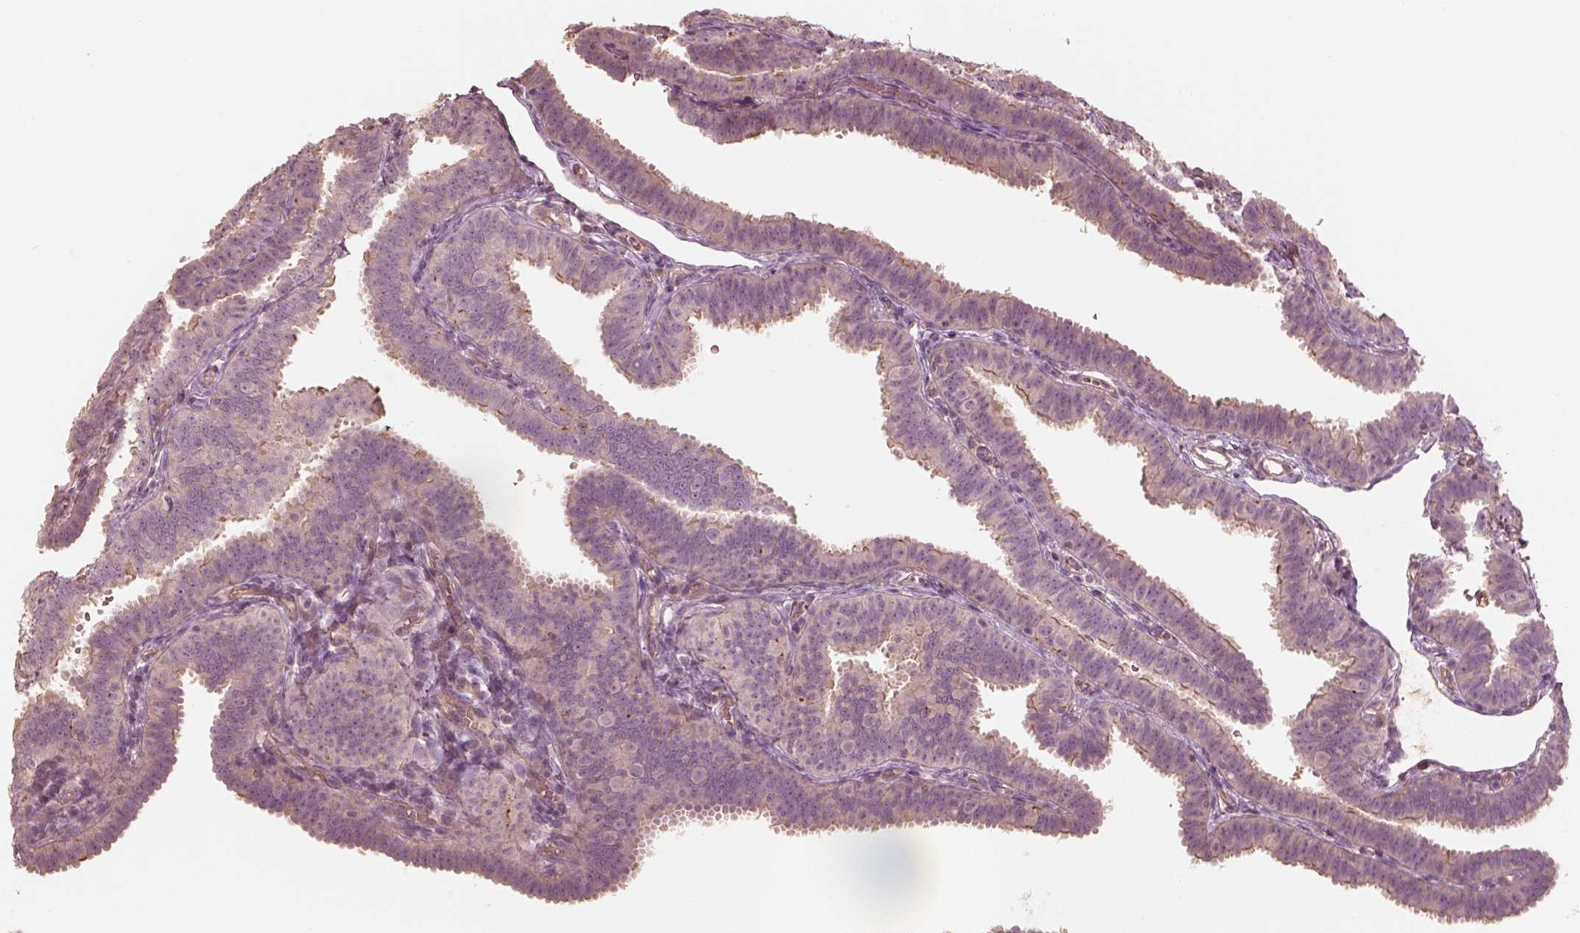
{"staining": {"intensity": "moderate", "quantity": ">75%", "location": "cytoplasmic/membranous"}, "tissue": "fallopian tube", "cell_type": "Glandular cells", "image_type": "normal", "snomed": [{"axis": "morphology", "description": "Normal tissue, NOS"}, {"axis": "topography", "description": "Fallopian tube"}], "caption": "The photomicrograph reveals staining of unremarkable fallopian tube, revealing moderate cytoplasmic/membranous protein positivity (brown color) within glandular cells. (DAB (3,3'-diaminobenzidine) IHC with brightfield microscopy, high magnification).", "gene": "OTOGL", "patient": {"sex": "female", "age": 25}}